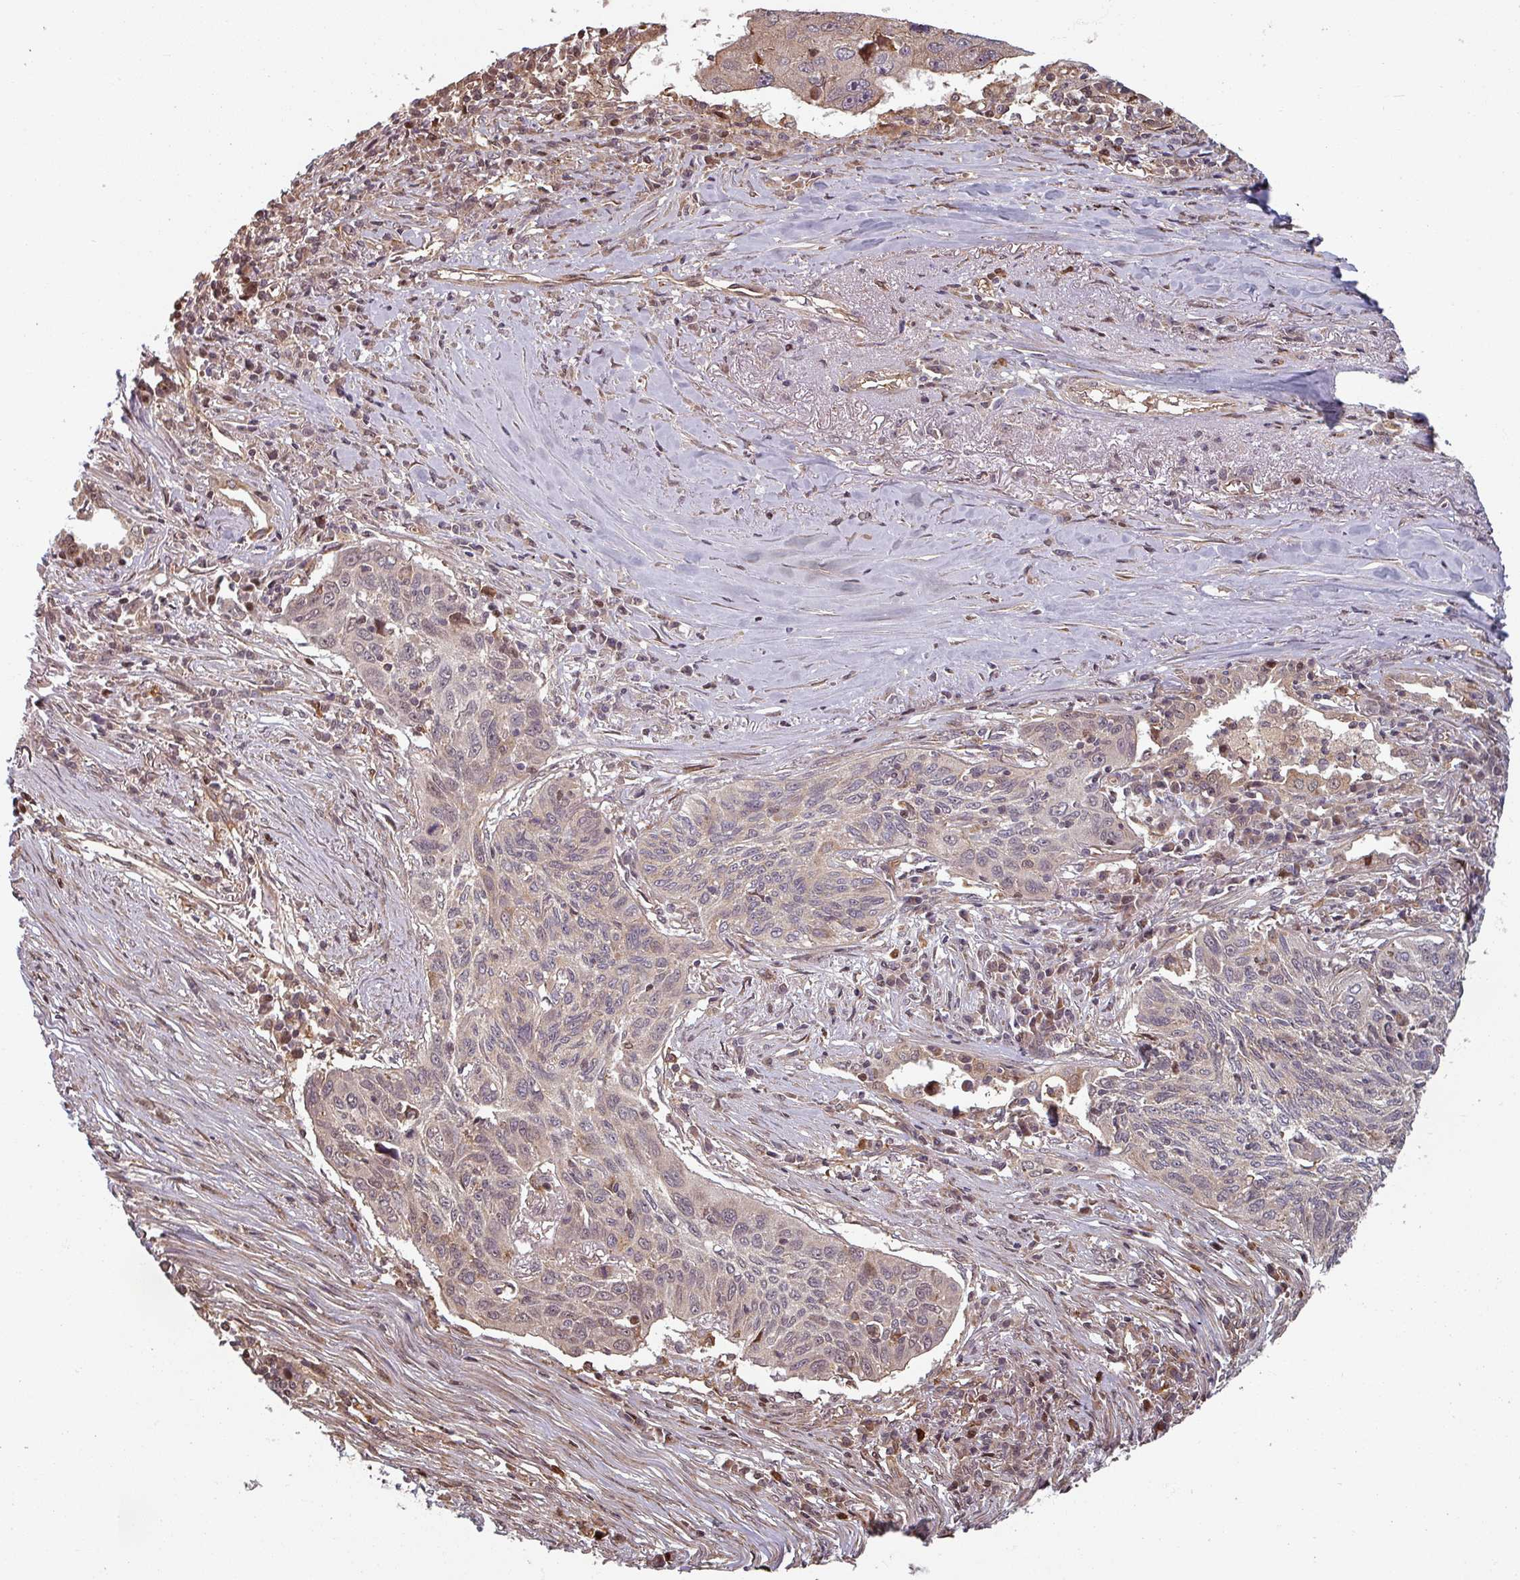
{"staining": {"intensity": "negative", "quantity": "none", "location": "none"}, "tissue": "lung cancer", "cell_type": "Tumor cells", "image_type": "cancer", "snomed": [{"axis": "morphology", "description": "Squamous cell carcinoma, NOS"}, {"axis": "topography", "description": "Lung"}], "caption": "Lung cancer was stained to show a protein in brown. There is no significant positivity in tumor cells.", "gene": "EID1", "patient": {"sex": "female", "age": 66}}